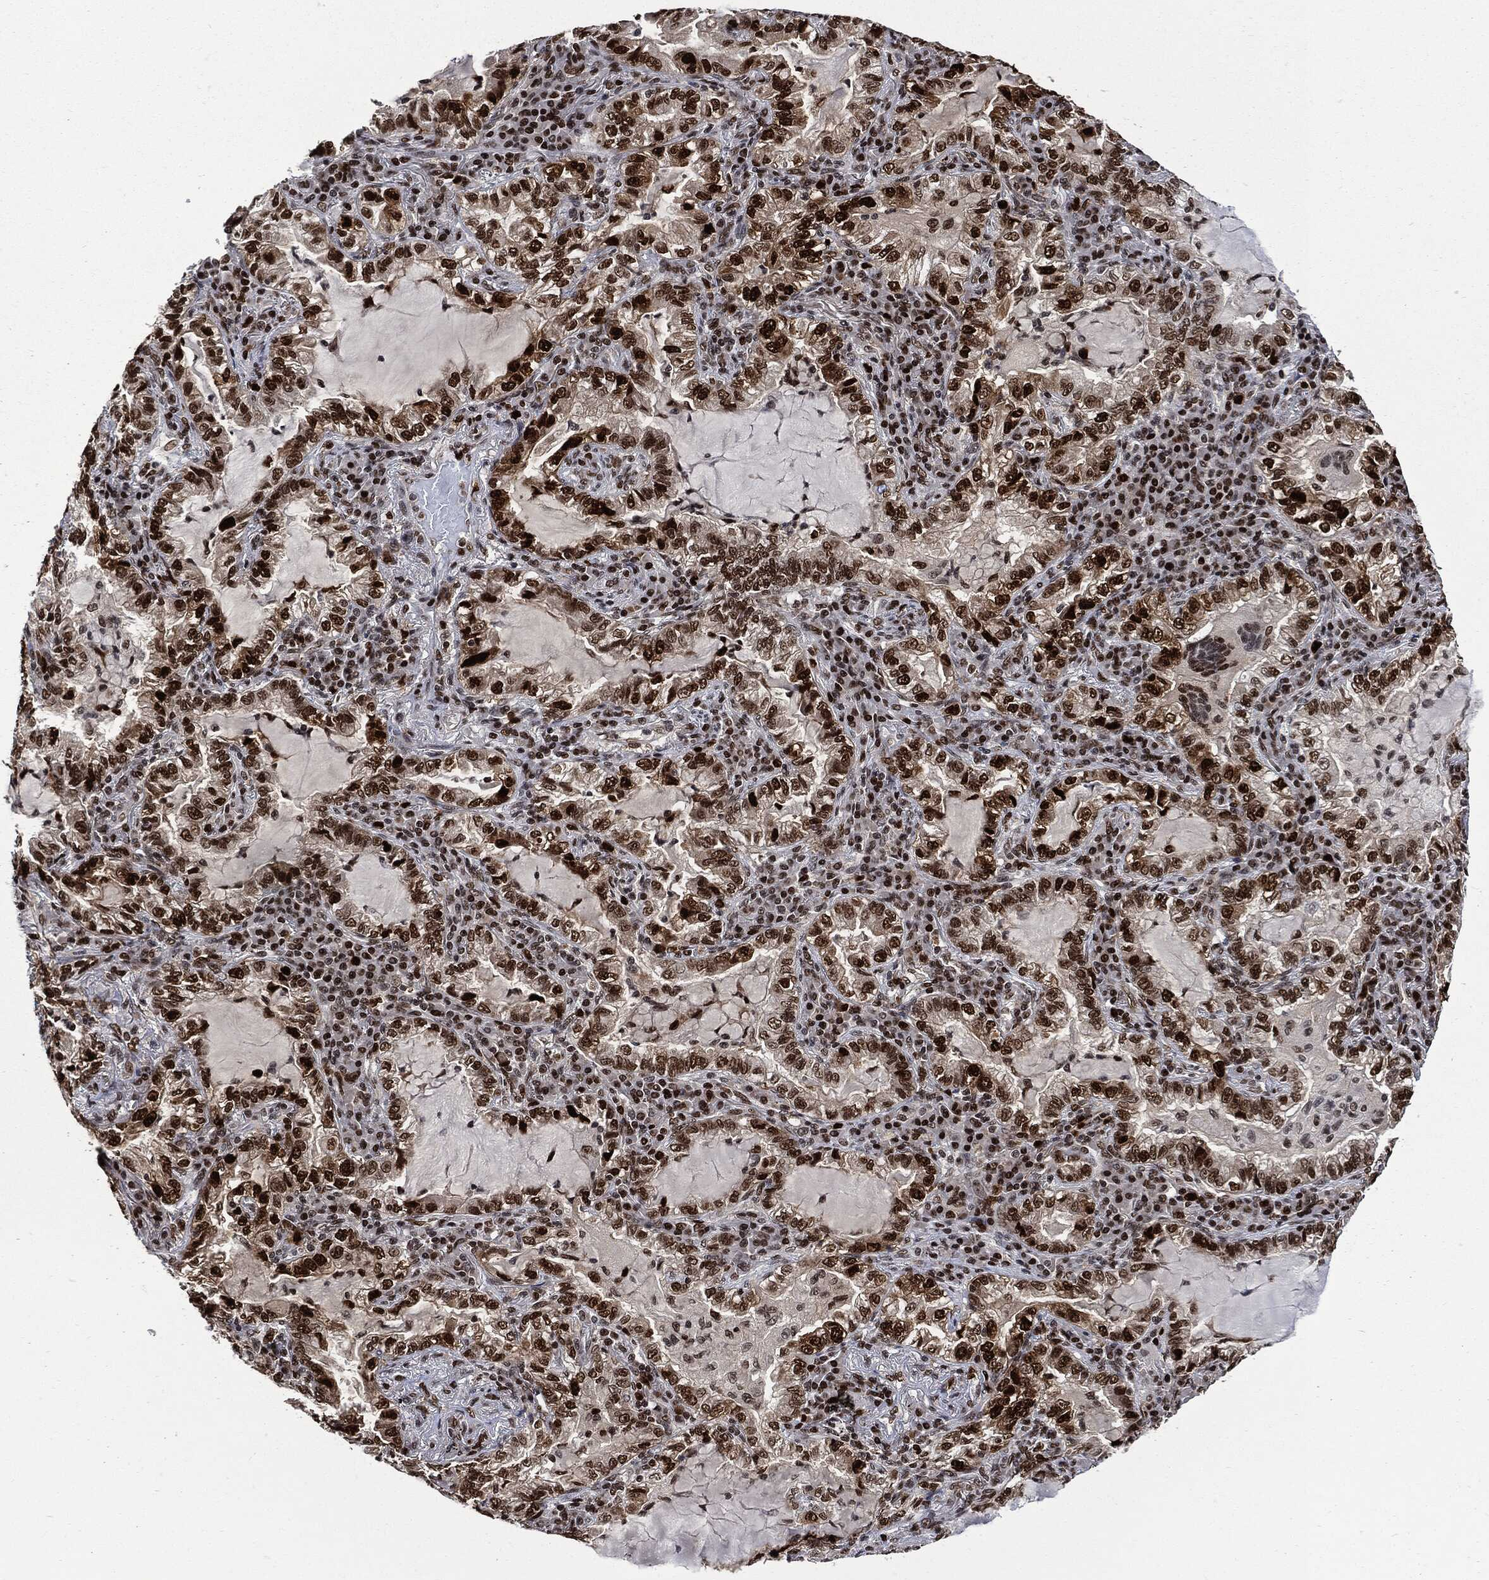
{"staining": {"intensity": "strong", "quantity": ">75%", "location": "nuclear"}, "tissue": "lung cancer", "cell_type": "Tumor cells", "image_type": "cancer", "snomed": [{"axis": "morphology", "description": "Adenocarcinoma, NOS"}, {"axis": "topography", "description": "Lung"}], "caption": "An immunohistochemistry photomicrograph of neoplastic tissue is shown. Protein staining in brown highlights strong nuclear positivity in lung cancer (adenocarcinoma) within tumor cells.", "gene": "PCNA", "patient": {"sex": "female", "age": 73}}